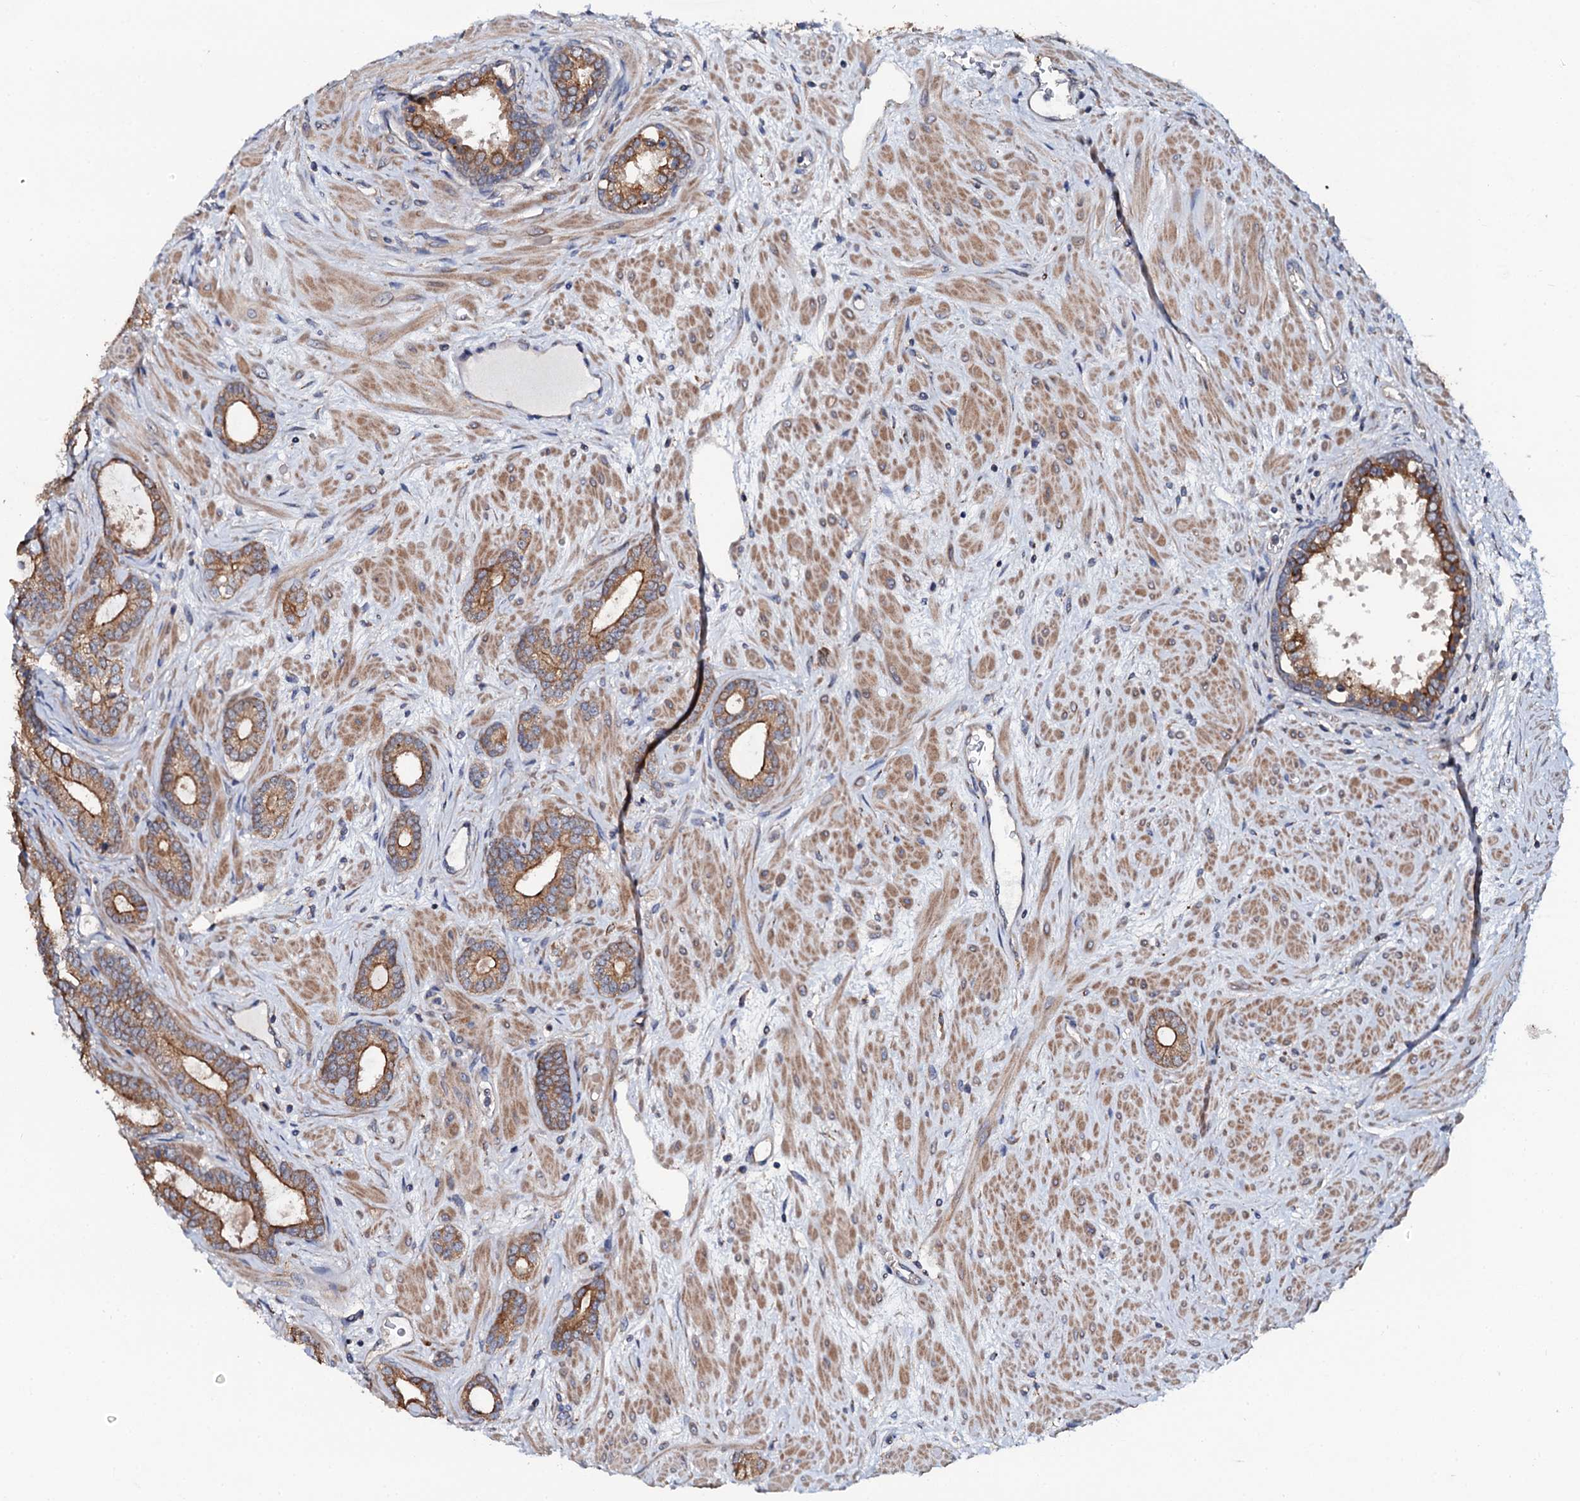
{"staining": {"intensity": "moderate", "quantity": ">75%", "location": "cytoplasmic/membranous"}, "tissue": "prostate cancer", "cell_type": "Tumor cells", "image_type": "cancer", "snomed": [{"axis": "morphology", "description": "Adenocarcinoma, High grade"}, {"axis": "topography", "description": "Prostate"}], "caption": "A micrograph showing moderate cytoplasmic/membranous expression in approximately >75% of tumor cells in prostate cancer, as visualized by brown immunohistochemical staining.", "gene": "GLCE", "patient": {"sex": "male", "age": 64}}